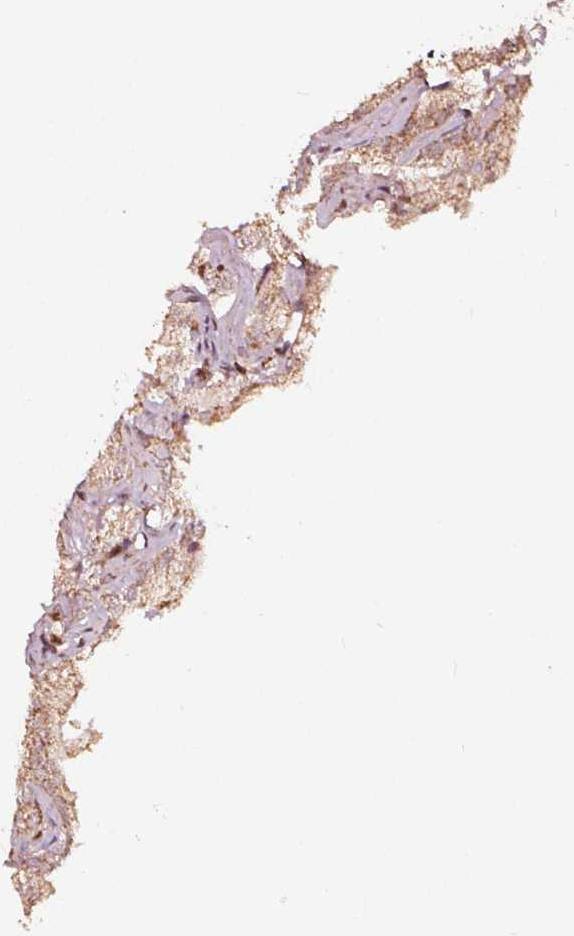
{"staining": {"intensity": "moderate", "quantity": ">75%", "location": "cytoplasmic/membranous"}, "tissue": "prostate cancer", "cell_type": "Tumor cells", "image_type": "cancer", "snomed": [{"axis": "morphology", "description": "Adenocarcinoma, Low grade"}, {"axis": "topography", "description": "Prostate"}], "caption": "Immunohistochemistry (IHC) histopathology image of neoplastic tissue: human adenocarcinoma (low-grade) (prostate) stained using immunohistochemistry demonstrates medium levels of moderate protein expression localized specifically in the cytoplasmic/membranous of tumor cells, appearing as a cytoplasmic/membranous brown color.", "gene": "AIP", "patient": {"sex": "male", "age": 62}}